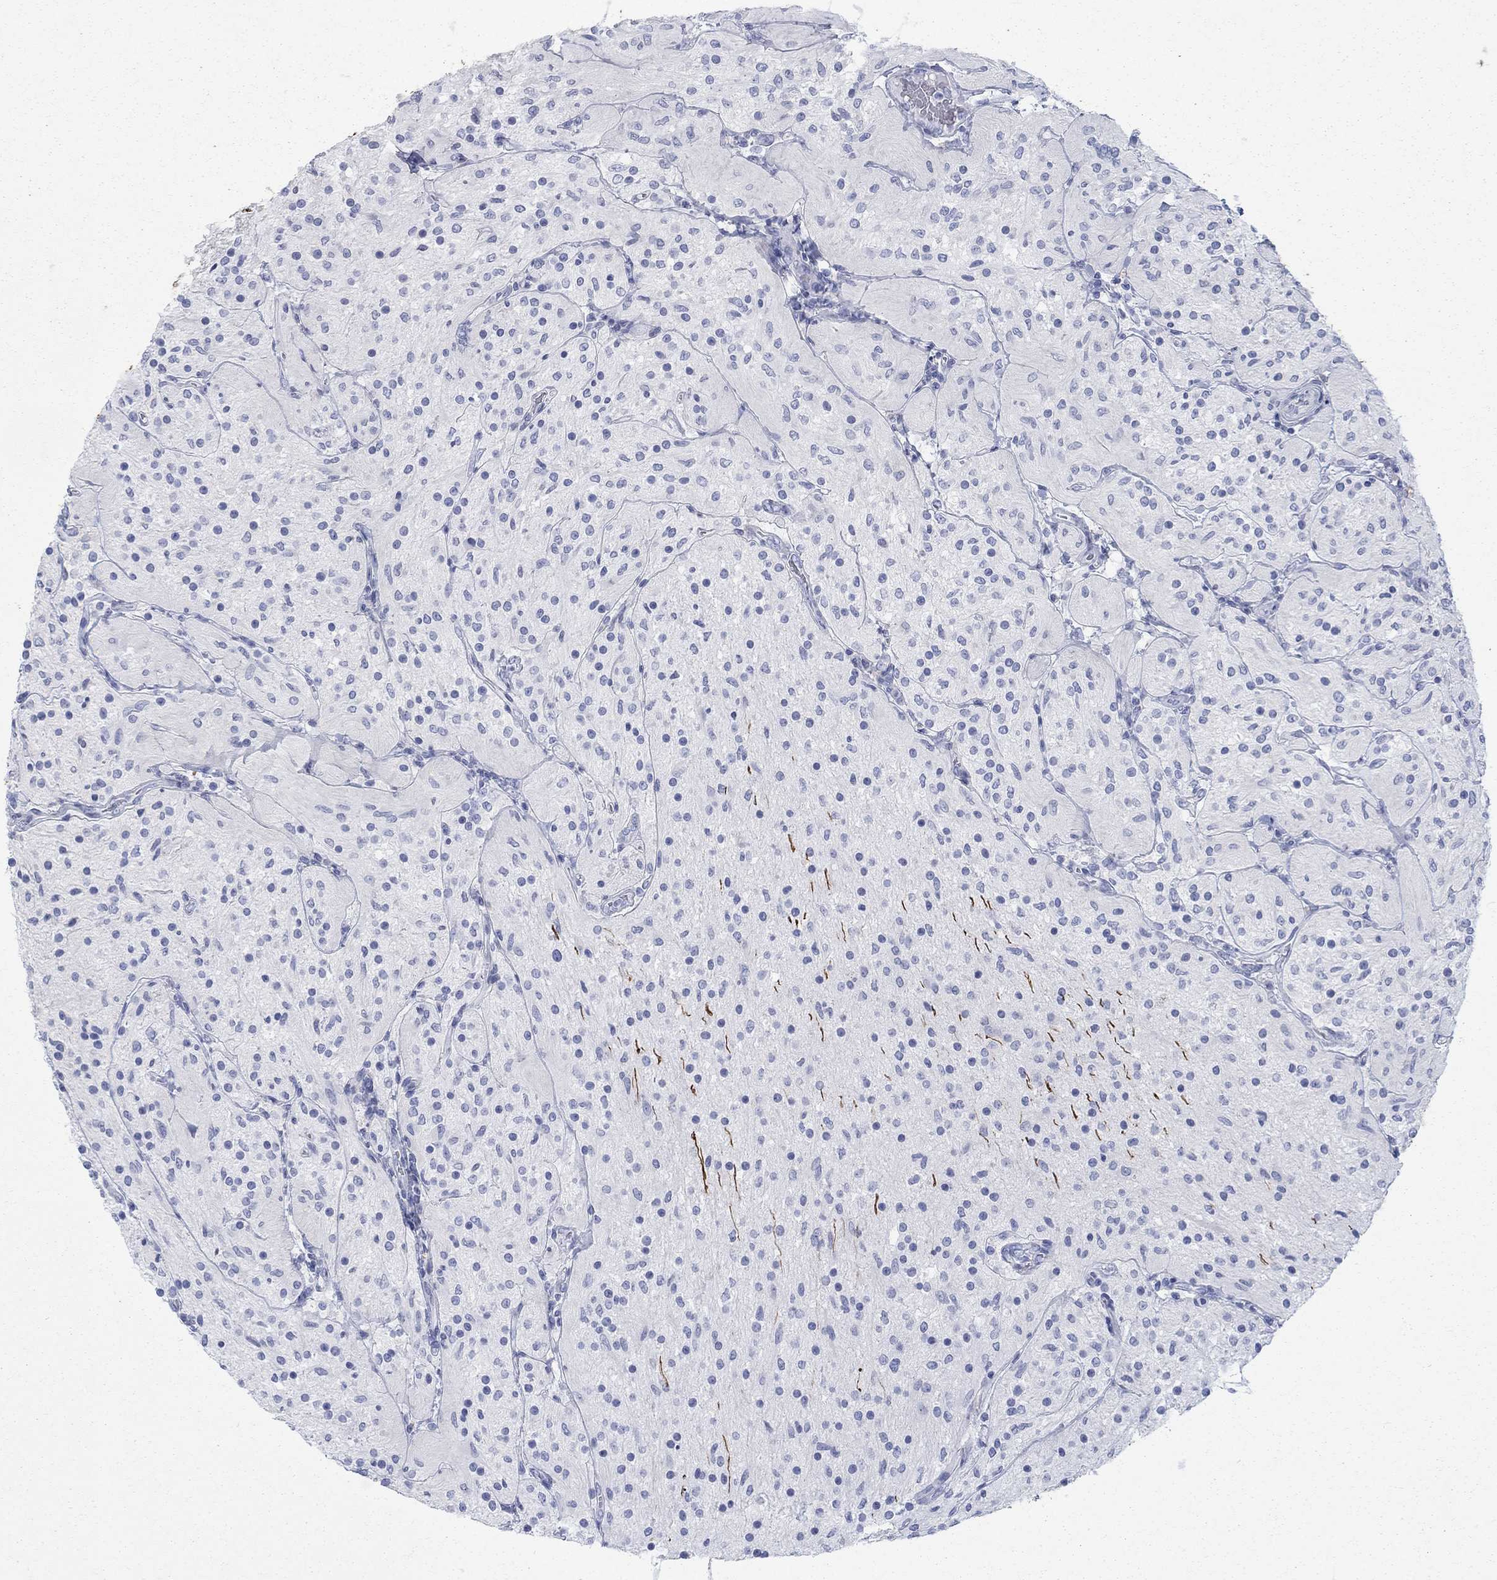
{"staining": {"intensity": "negative", "quantity": "none", "location": "none"}, "tissue": "glioma", "cell_type": "Tumor cells", "image_type": "cancer", "snomed": [{"axis": "morphology", "description": "Glioma, malignant, Low grade"}, {"axis": "topography", "description": "Brain"}], "caption": "Immunohistochemistry photomicrograph of low-grade glioma (malignant) stained for a protein (brown), which exhibits no staining in tumor cells.", "gene": "RFTN2", "patient": {"sex": "male", "age": 3}}